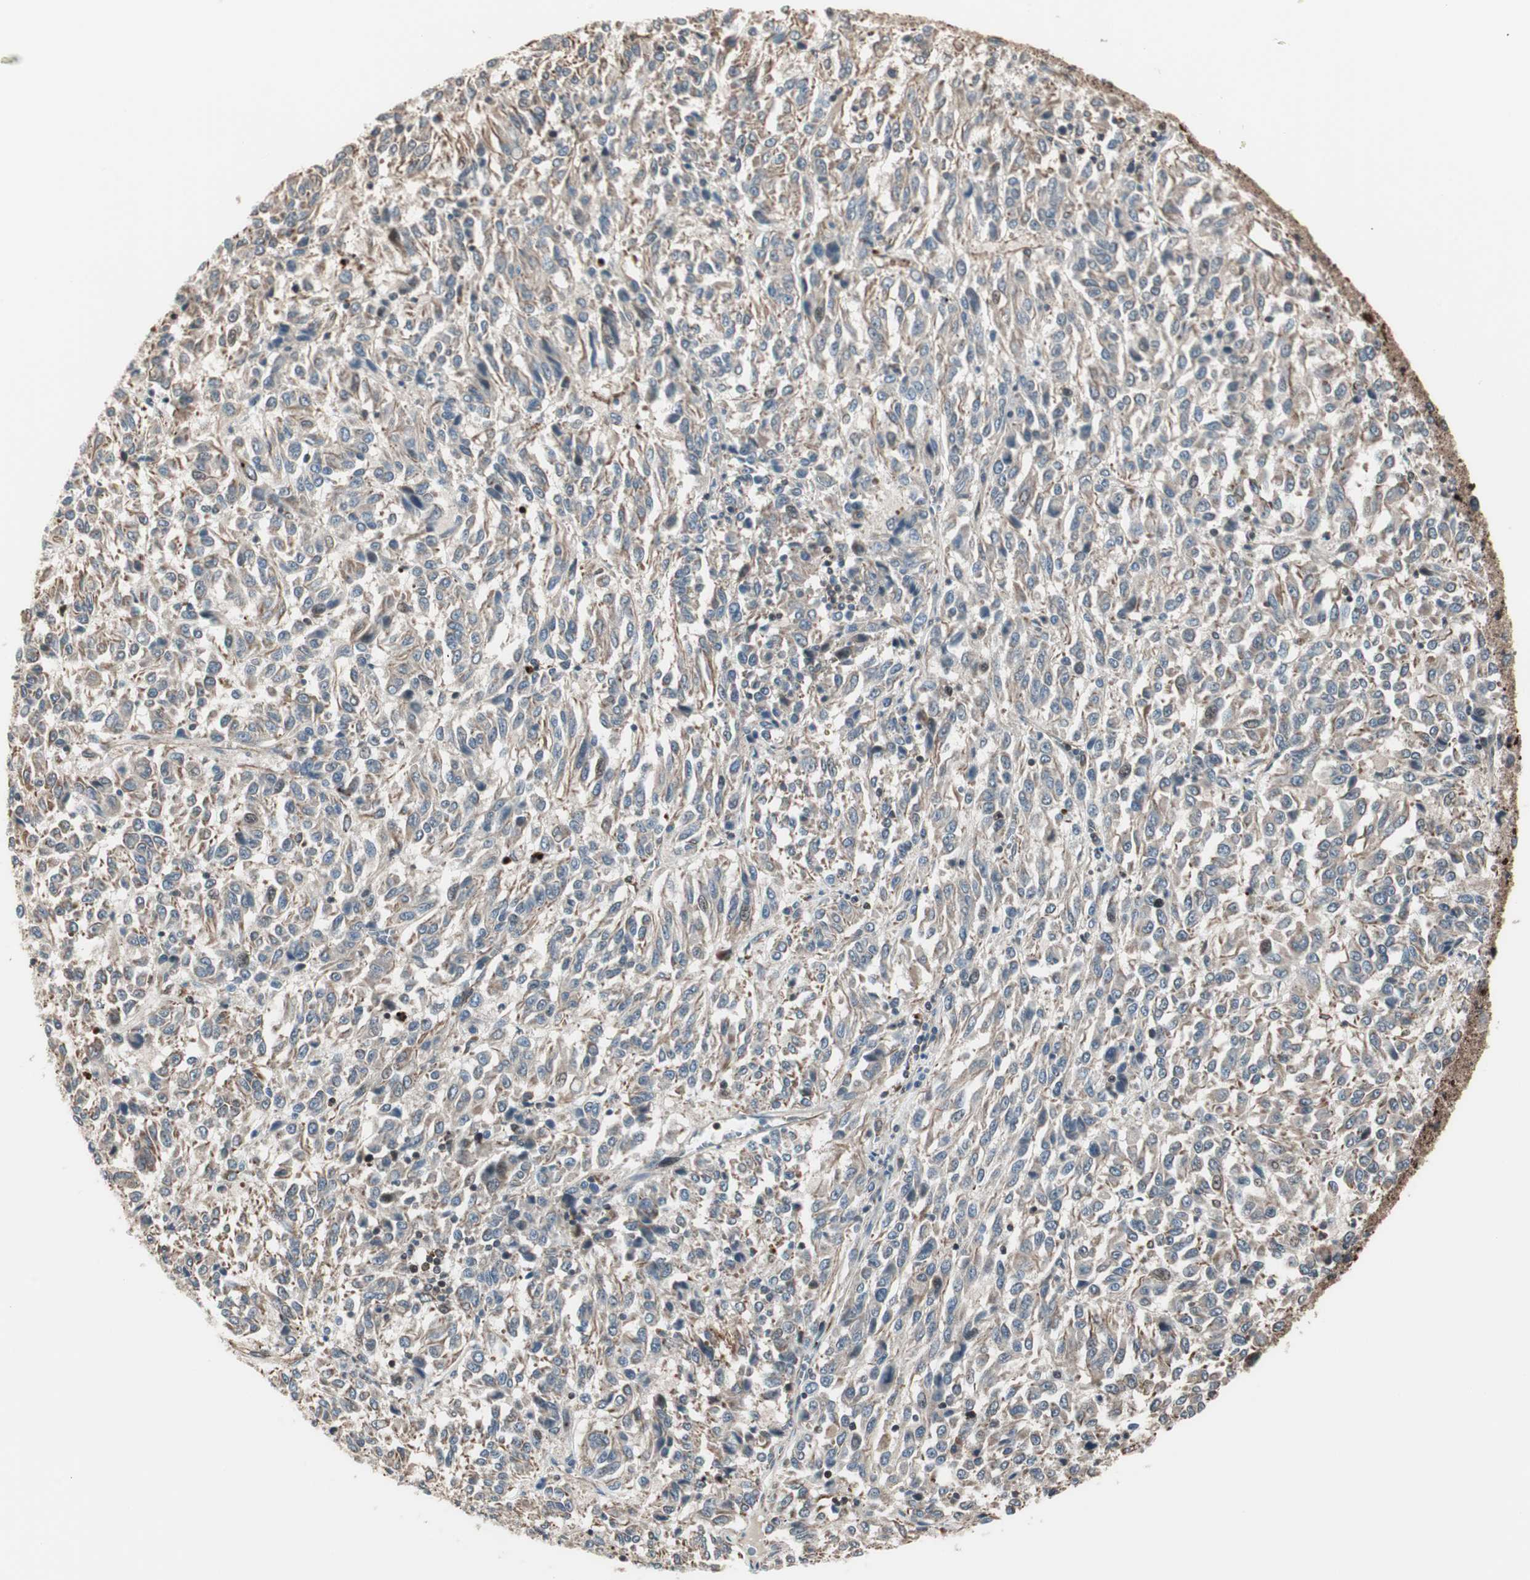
{"staining": {"intensity": "weak", "quantity": ">75%", "location": "cytoplasmic/membranous"}, "tissue": "melanoma", "cell_type": "Tumor cells", "image_type": "cancer", "snomed": [{"axis": "morphology", "description": "Malignant melanoma, Metastatic site"}, {"axis": "topography", "description": "Lung"}], "caption": "A photomicrograph of malignant melanoma (metastatic site) stained for a protein displays weak cytoplasmic/membranous brown staining in tumor cells. The protein is shown in brown color, while the nuclei are stained blue.", "gene": "MAD2L2", "patient": {"sex": "male", "age": 64}}